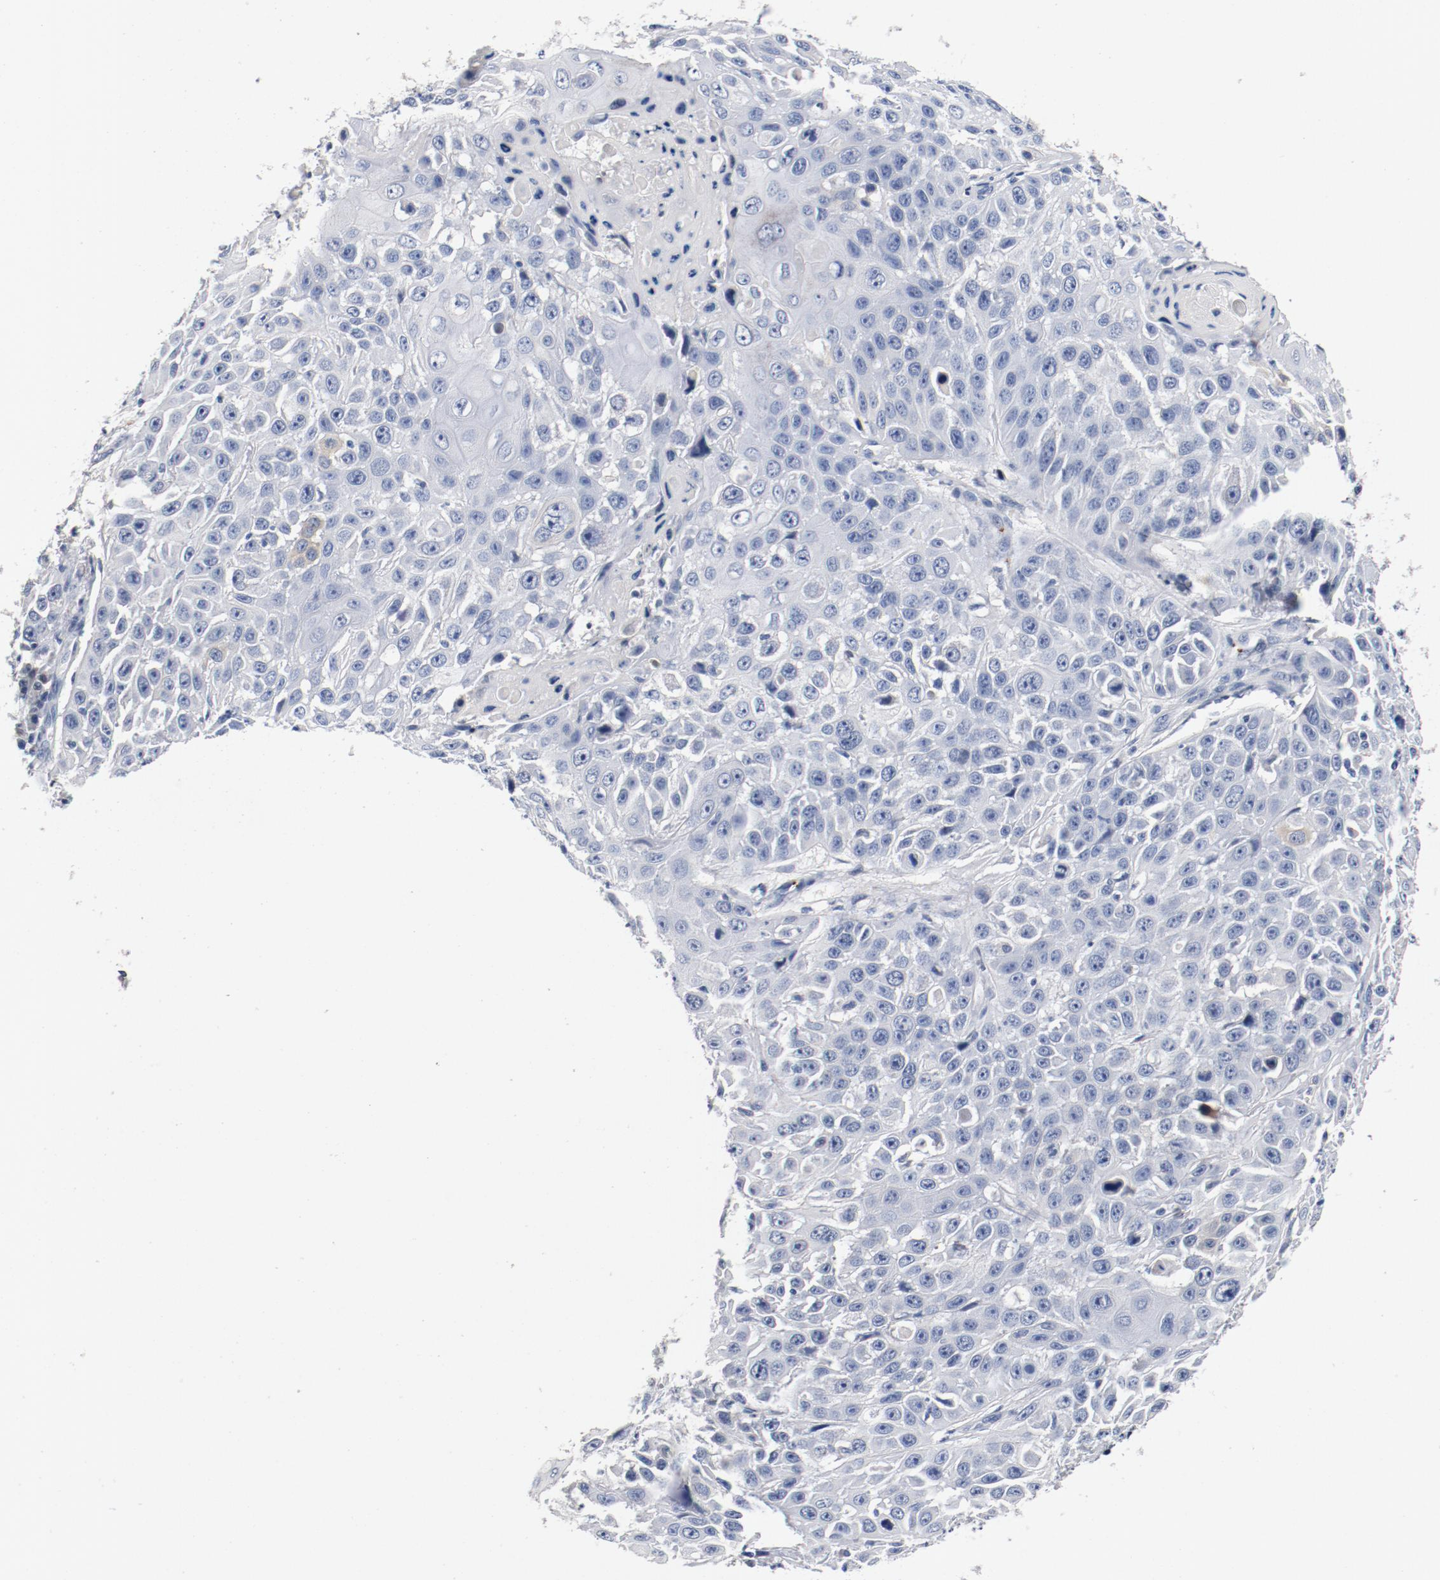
{"staining": {"intensity": "negative", "quantity": "none", "location": "none"}, "tissue": "cervical cancer", "cell_type": "Tumor cells", "image_type": "cancer", "snomed": [{"axis": "morphology", "description": "Squamous cell carcinoma, NOS"}, {"axis": "topography", "description": "Cervix"}], "caption": "Tumor cells show no significant protein staining in squamous cell carcinoma (cervical).", "gene": "PIM1", "patient": {"sex": "female", "age": 39}}